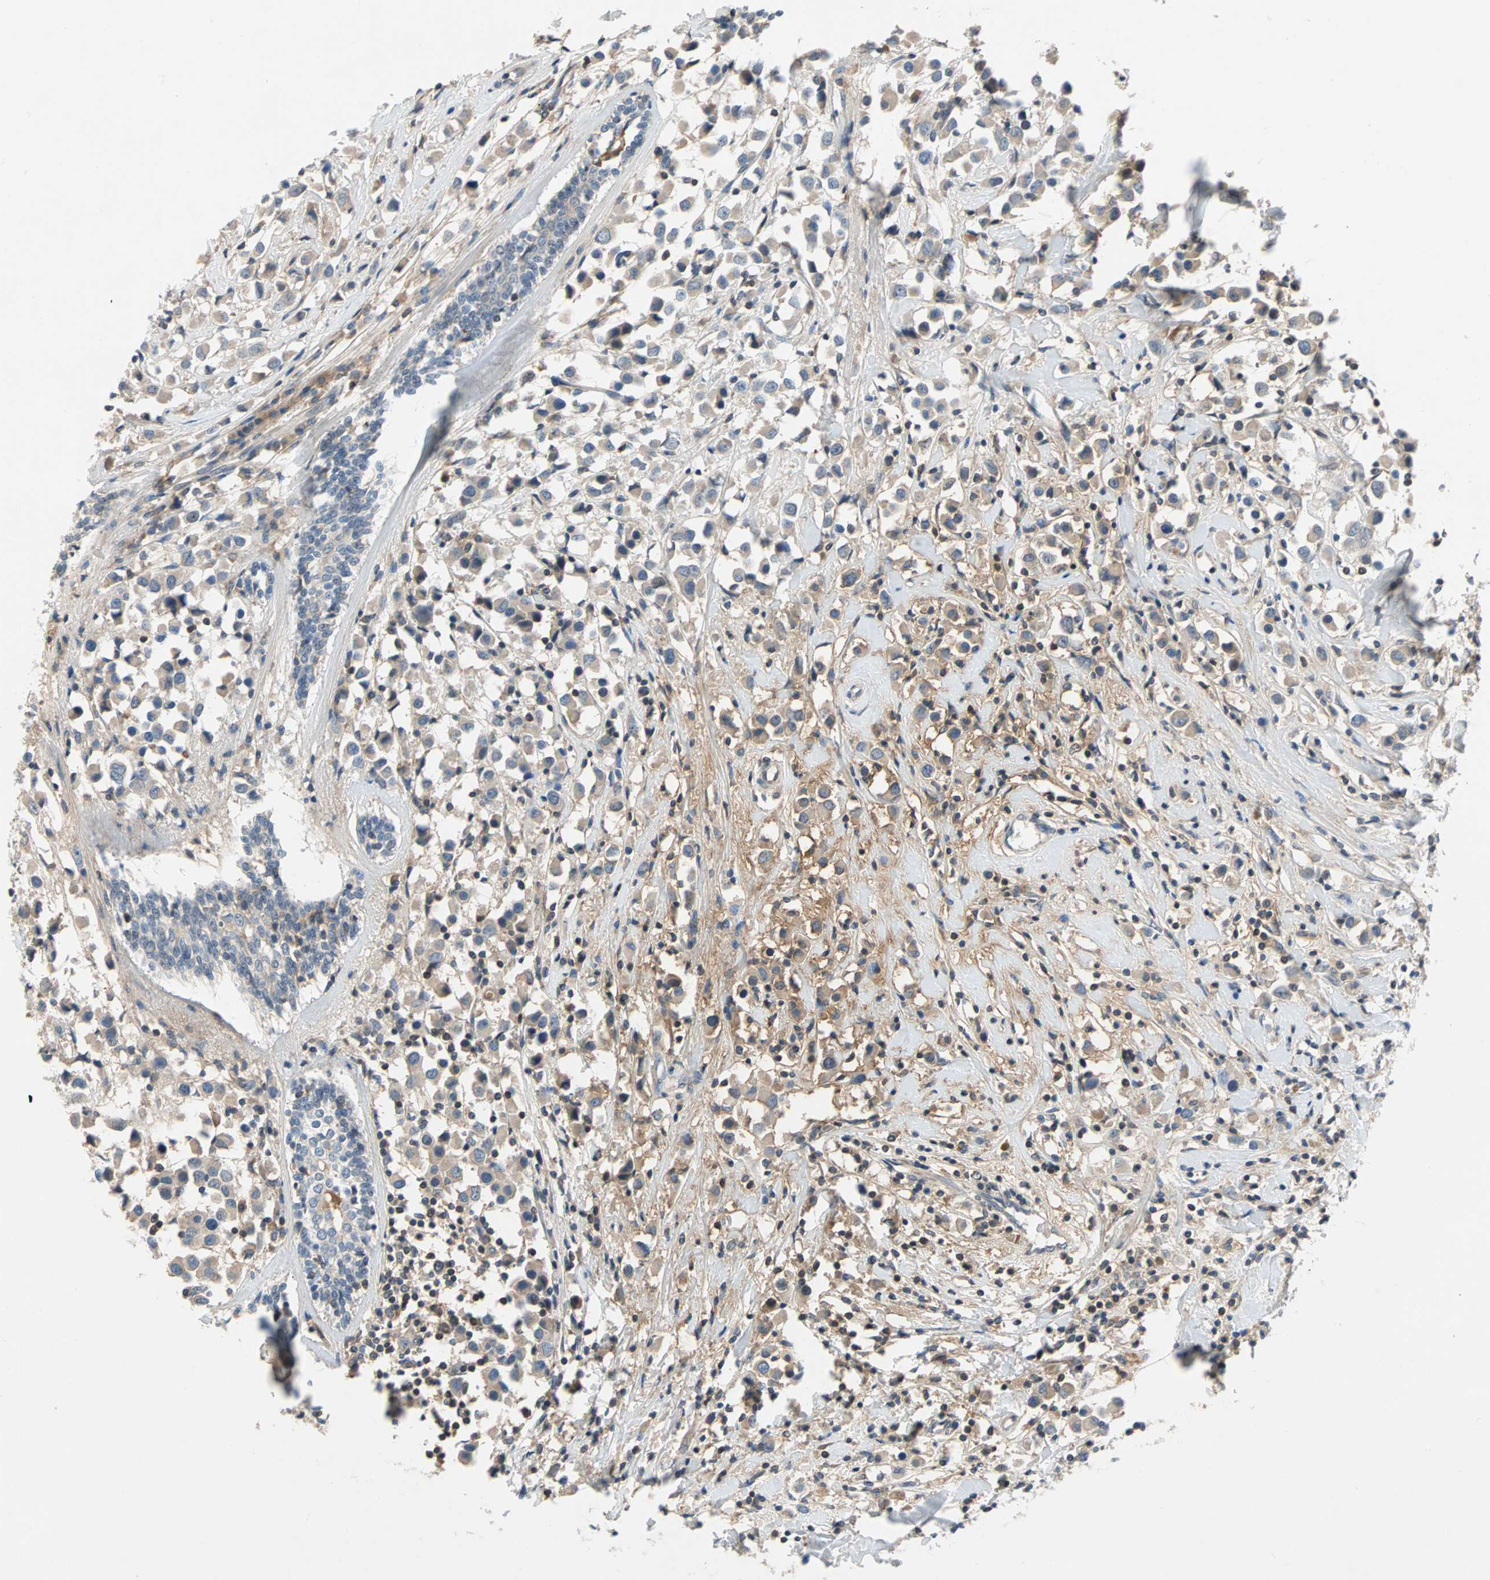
{"staining": {"intensity": "weak", "quantity": "<25%", "location": "cytoplasmic/membranous"}, "tissue": "breast cancer", "cell_type": "Tumor cells", "image_type": "cancer", "snomed": [{"axis": "morphology", "description": "Duct carcinoma"}, {"axis": "topography", "description": "Breast"}], "caption": "Breast cancer (invasive ductal carcinoma) stained for a protein using immunohistochemistry (IHC) exhibits no positivity tumor cells.", "gene": "MAP4K1", "patient": {"sex": "female", "age": 61}}